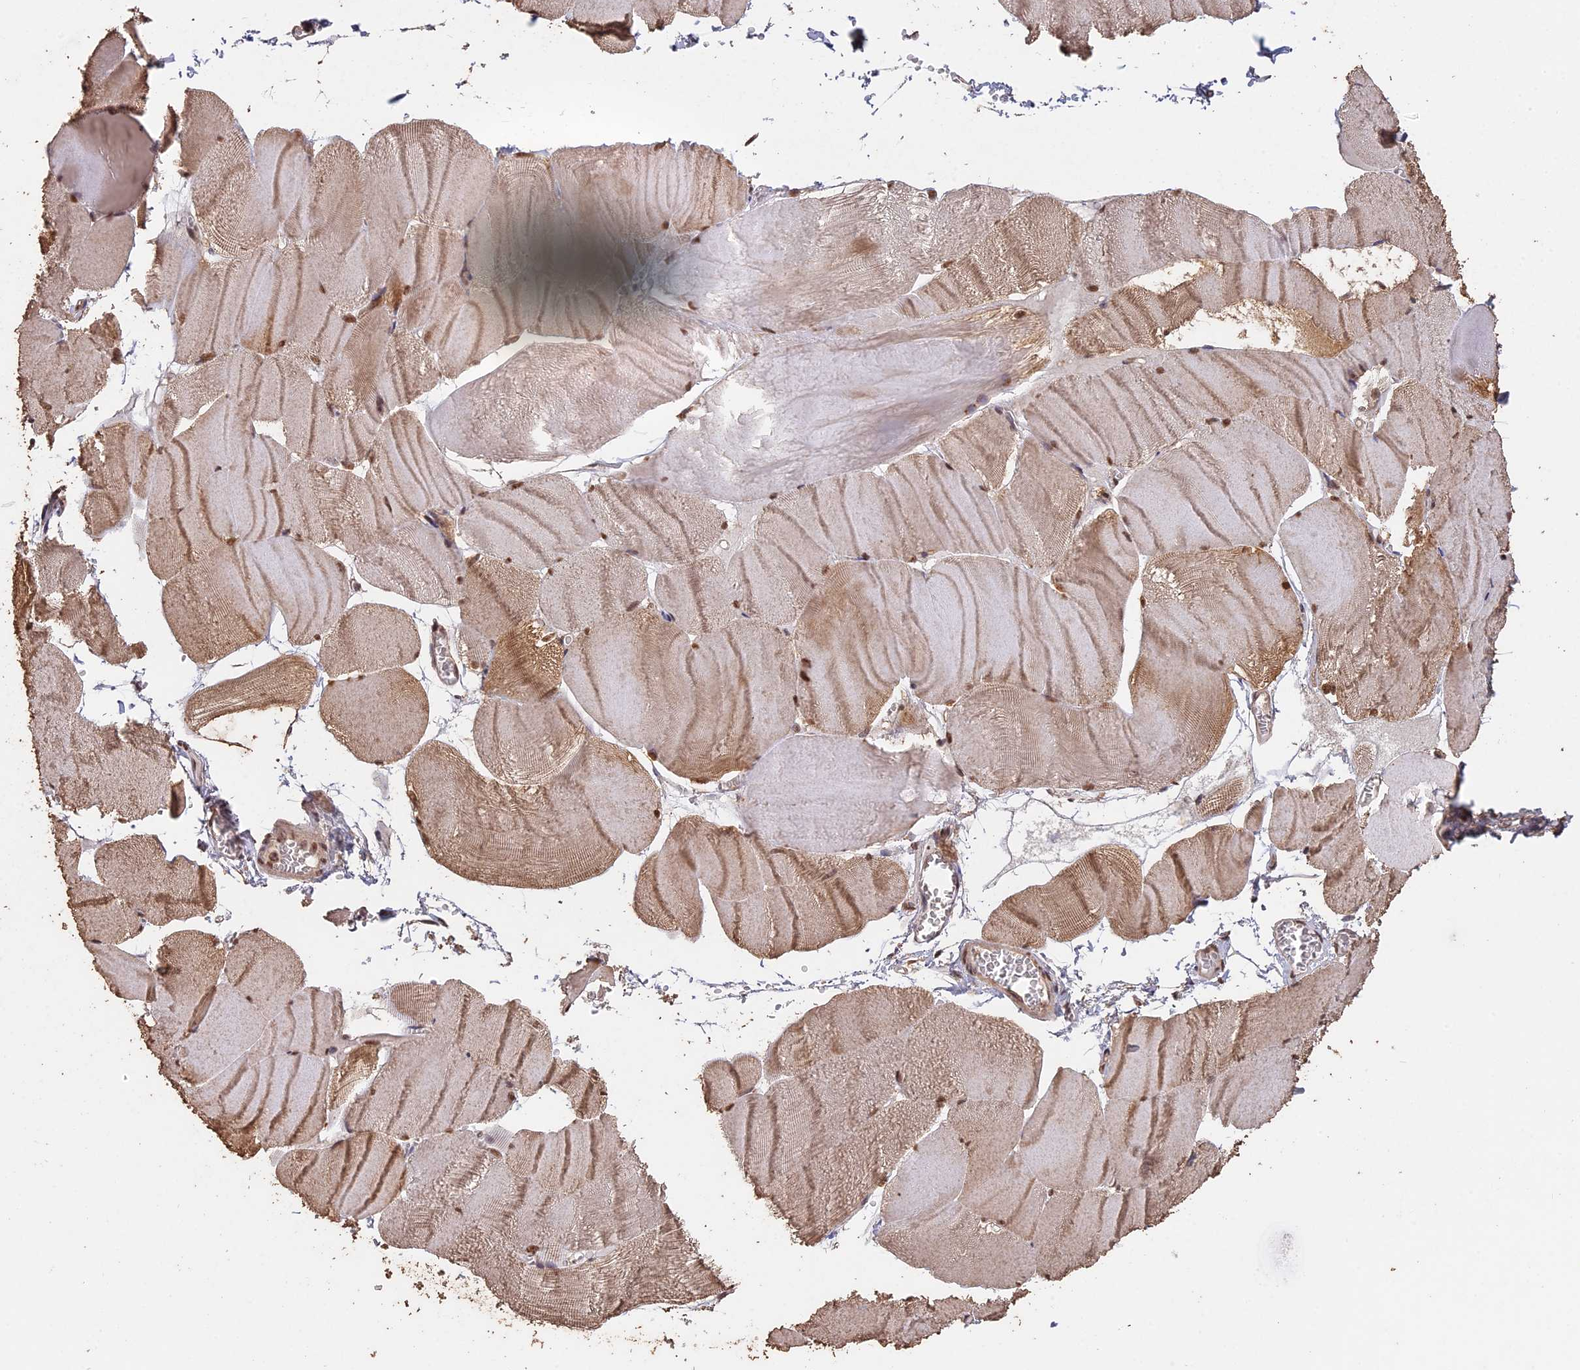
{"staining": {"intensity": "moderate", "quantity": "25%-75%", "location": "cytoplasmic/membranous,nuclear"}, "tissue": "skeletal muscle", "cell_type": "Myocytes", "image_type": "normal", "snomed": [{"axis": "morphology", "description": "Normal tissue, NOS"}, {"axis": "morphology", "description": "Basal cell carcinoma"}, {"axis": "topography", "description": "Skeletal muscle"}], "caption": "Immunohistochemical staining of benign human skeletal muscle shows 25%-75% levels of moderate cytoplasmic/membranous,nuclear protein staining in approximately 25%-75% of myocytes. The staining is performed using DAB brown chromogen to label protein expression. The nuclei are counter-stained blue using hematoxylin.", "gene": "PSMC6", "patient": {"sex": "female", "age": 64}}